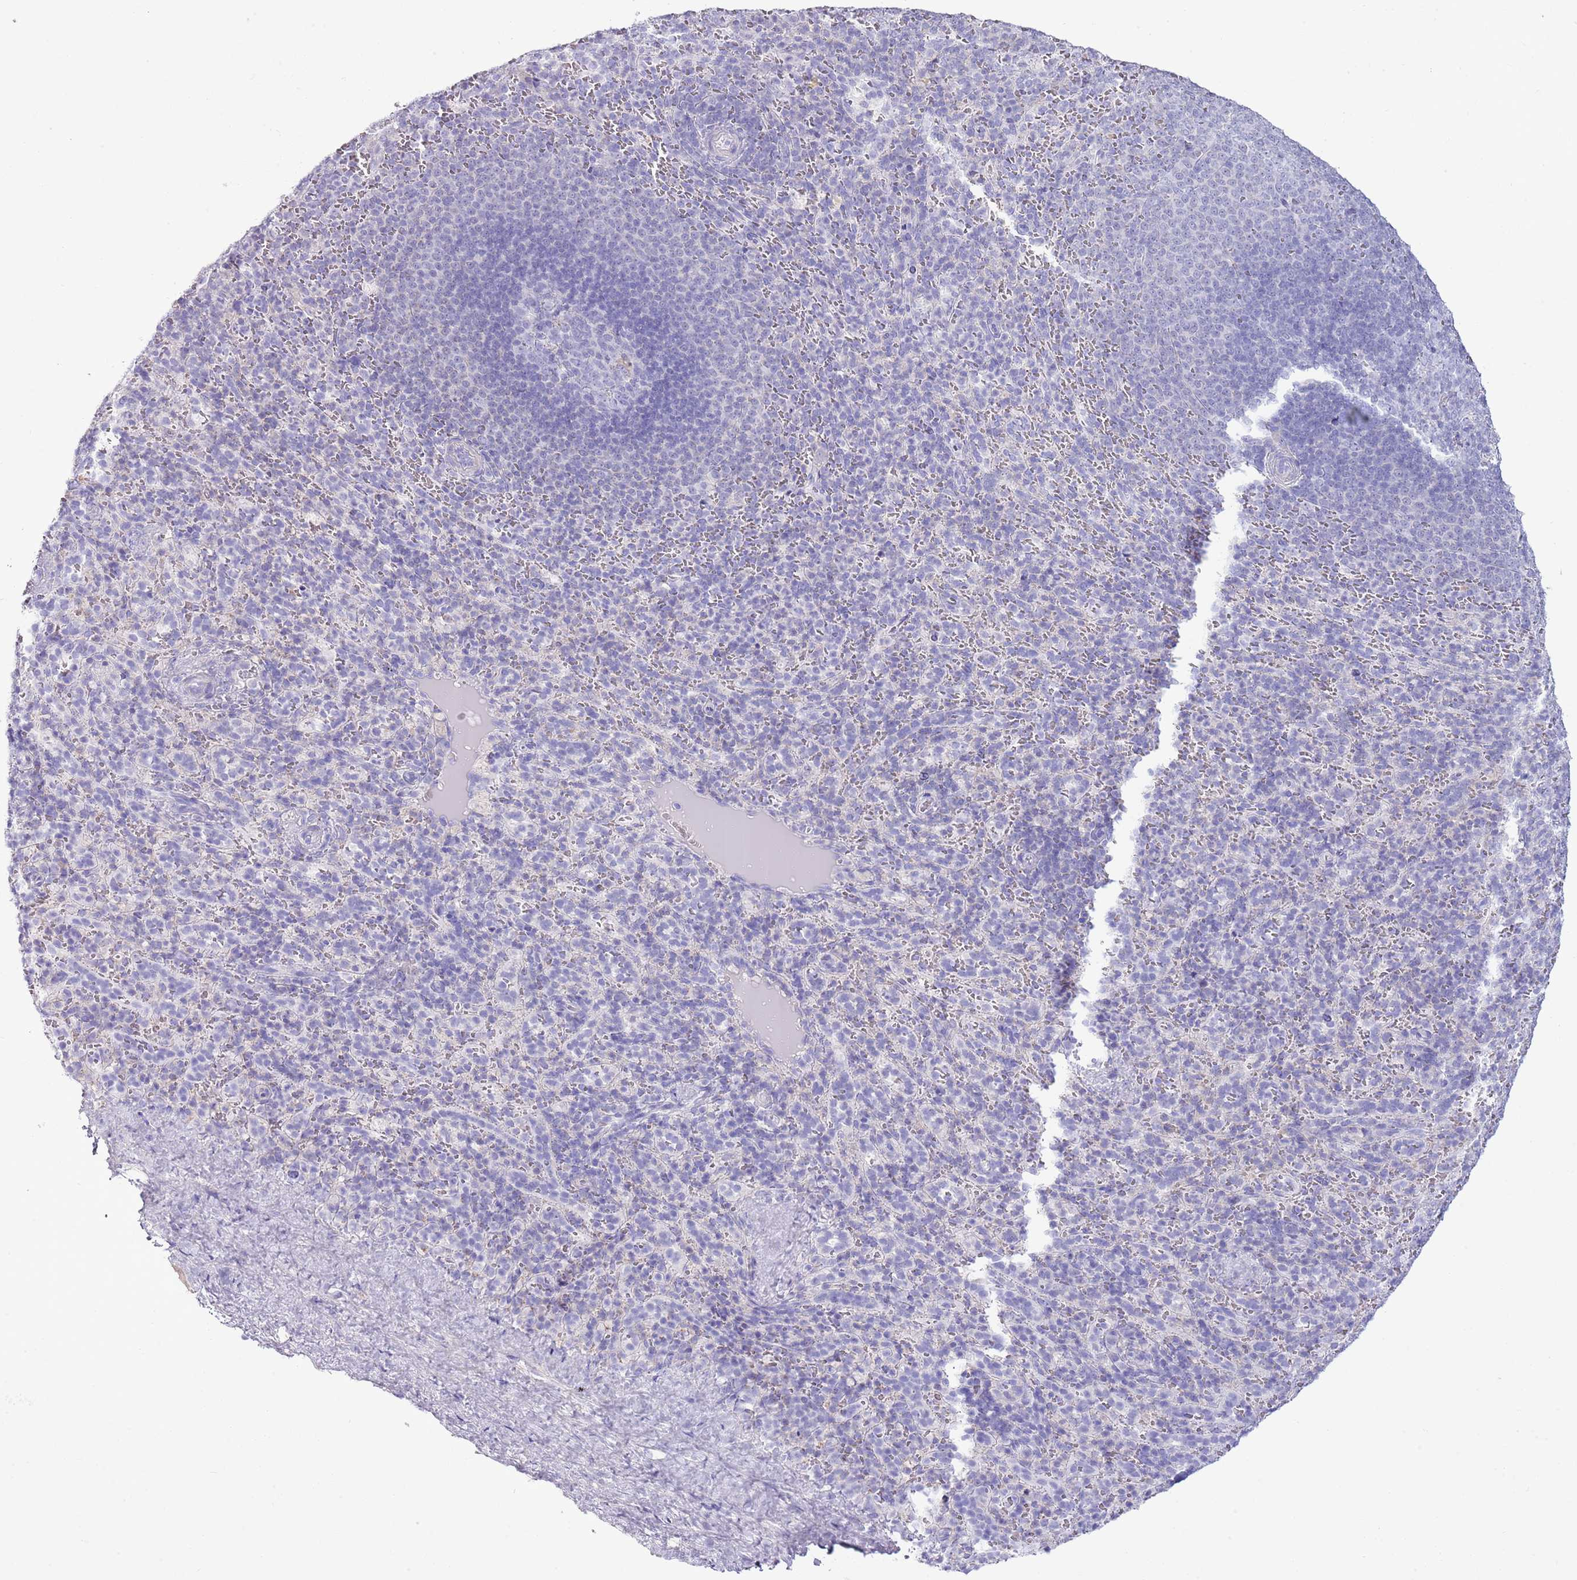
{"staining": {"intensity": "negative", "quantity": "none", "location": "none"}, "tissue": "spleen", "cell_type": "Cells in red pulp", "image_type": "normal", "snomed": [{"axis": "morphology", "description": "Normal tissue, NOS"}, {"axis": "topography", "description": "Spleen"}], "caption": "Cells in red pulp show no significant staining in benign spleen. (DAB (3,3'-diaminobenzidine) immunohistochemistry, high magnification).", "gene": "SLC23A1", "patient": {"sex": "female", "age": 21}}